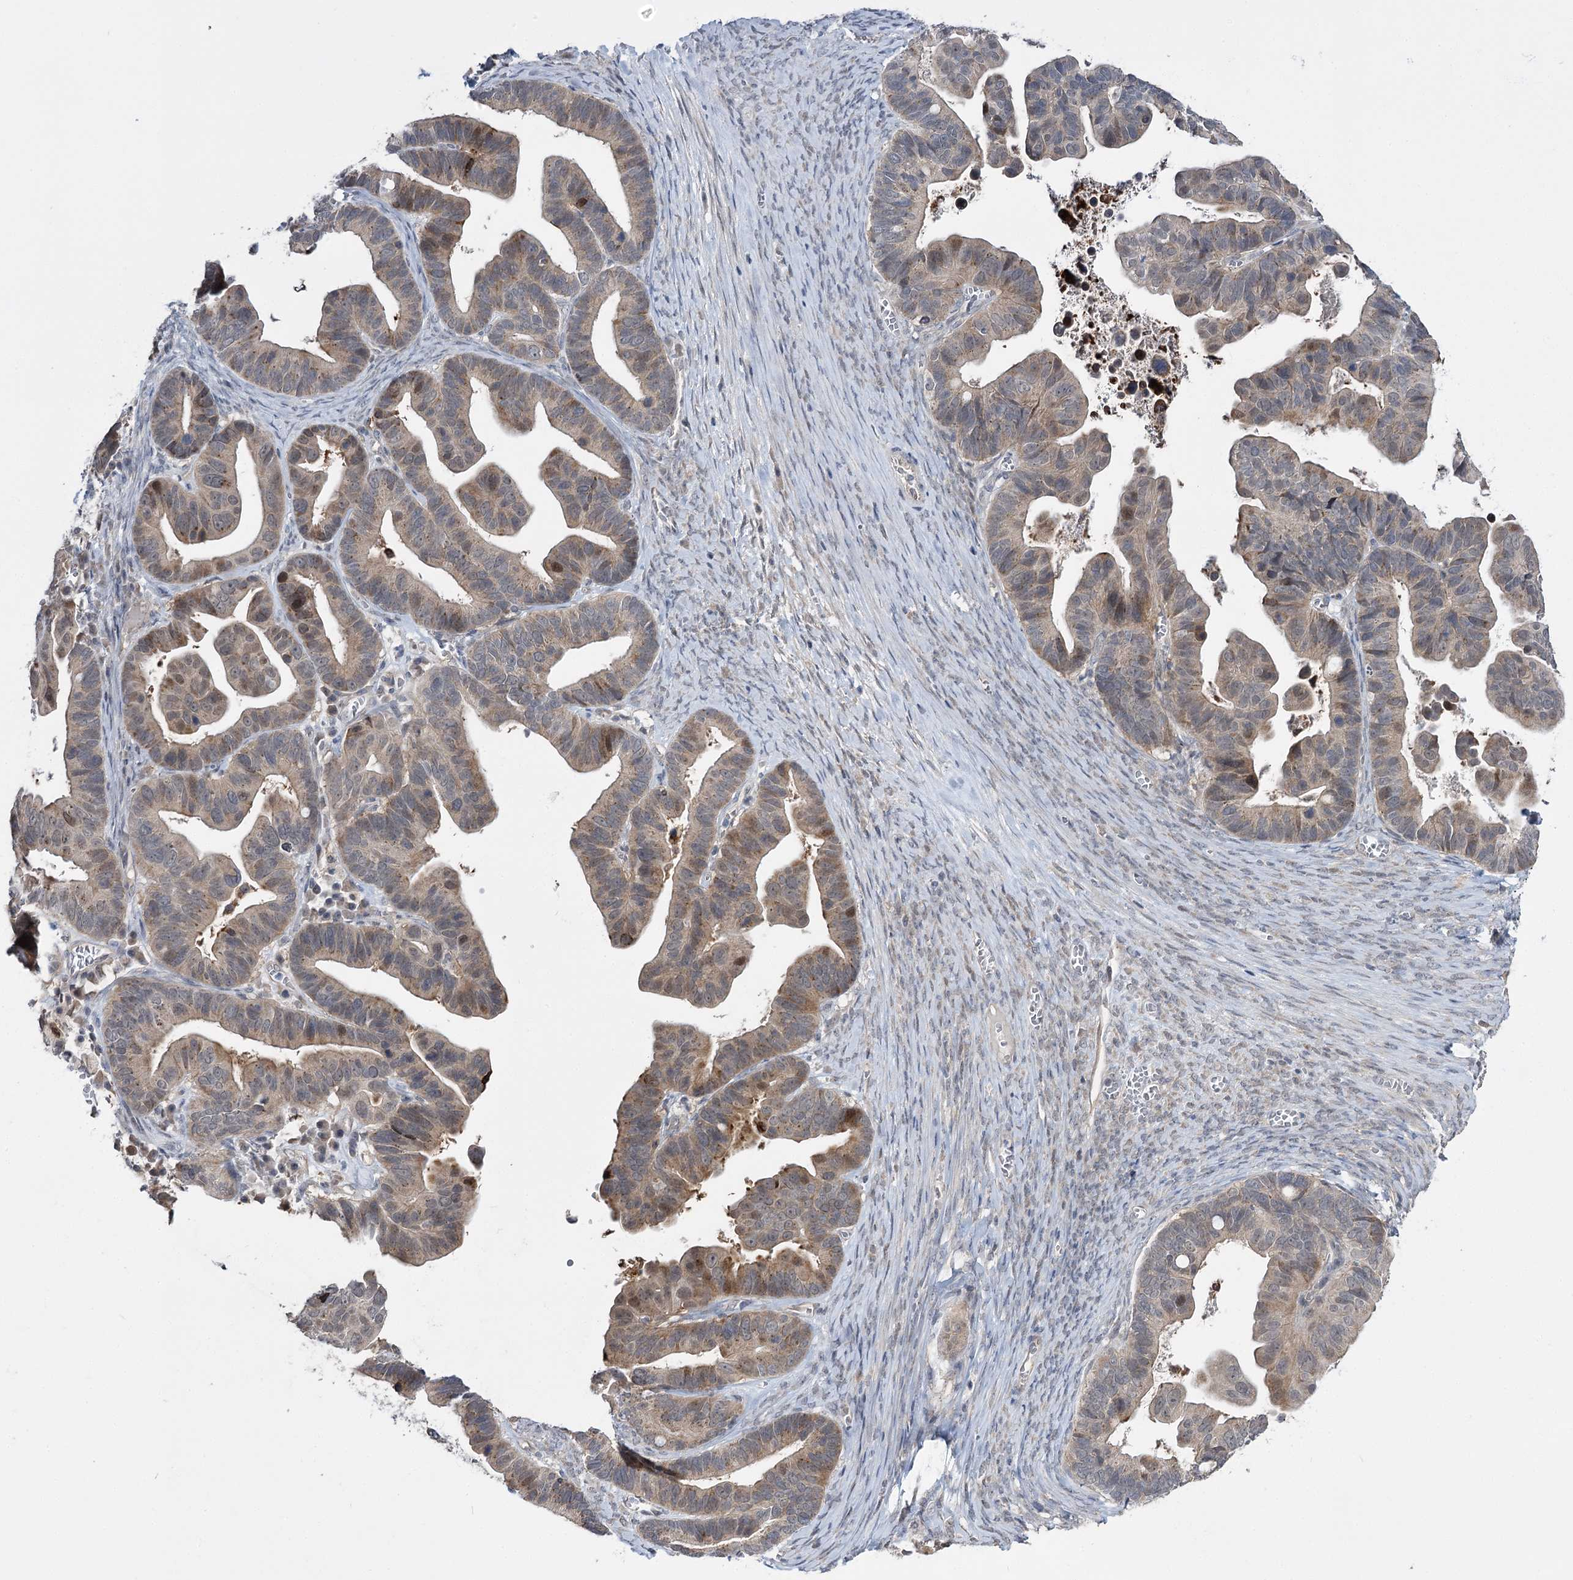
{"staining": {"intensity": "moderate", "quantity": "<25%", "location": "cytoplasmic/membranous,nuclear"}, "tissue": "ovarian cancer", "cell_type": "Tumor cells", "image_type": "cancer", "snomed": [{"axis": "morphology", "description": "Cystadenocarcinoma, serous, NOS"}, {"axis": "topography", "description": "Ovary"}], "caption": "High-power microscopy captured an immunohistochemistry (IHC) histopathology image of ovarian cancer (serous cystadenocarcinoma), revealing moderate cytoplasmic/membranous and nuclear positivity in approximately <25% of tumor cells.", "gene": "PHYHIPL", "patient": {"sex": "female", "age": 56}}